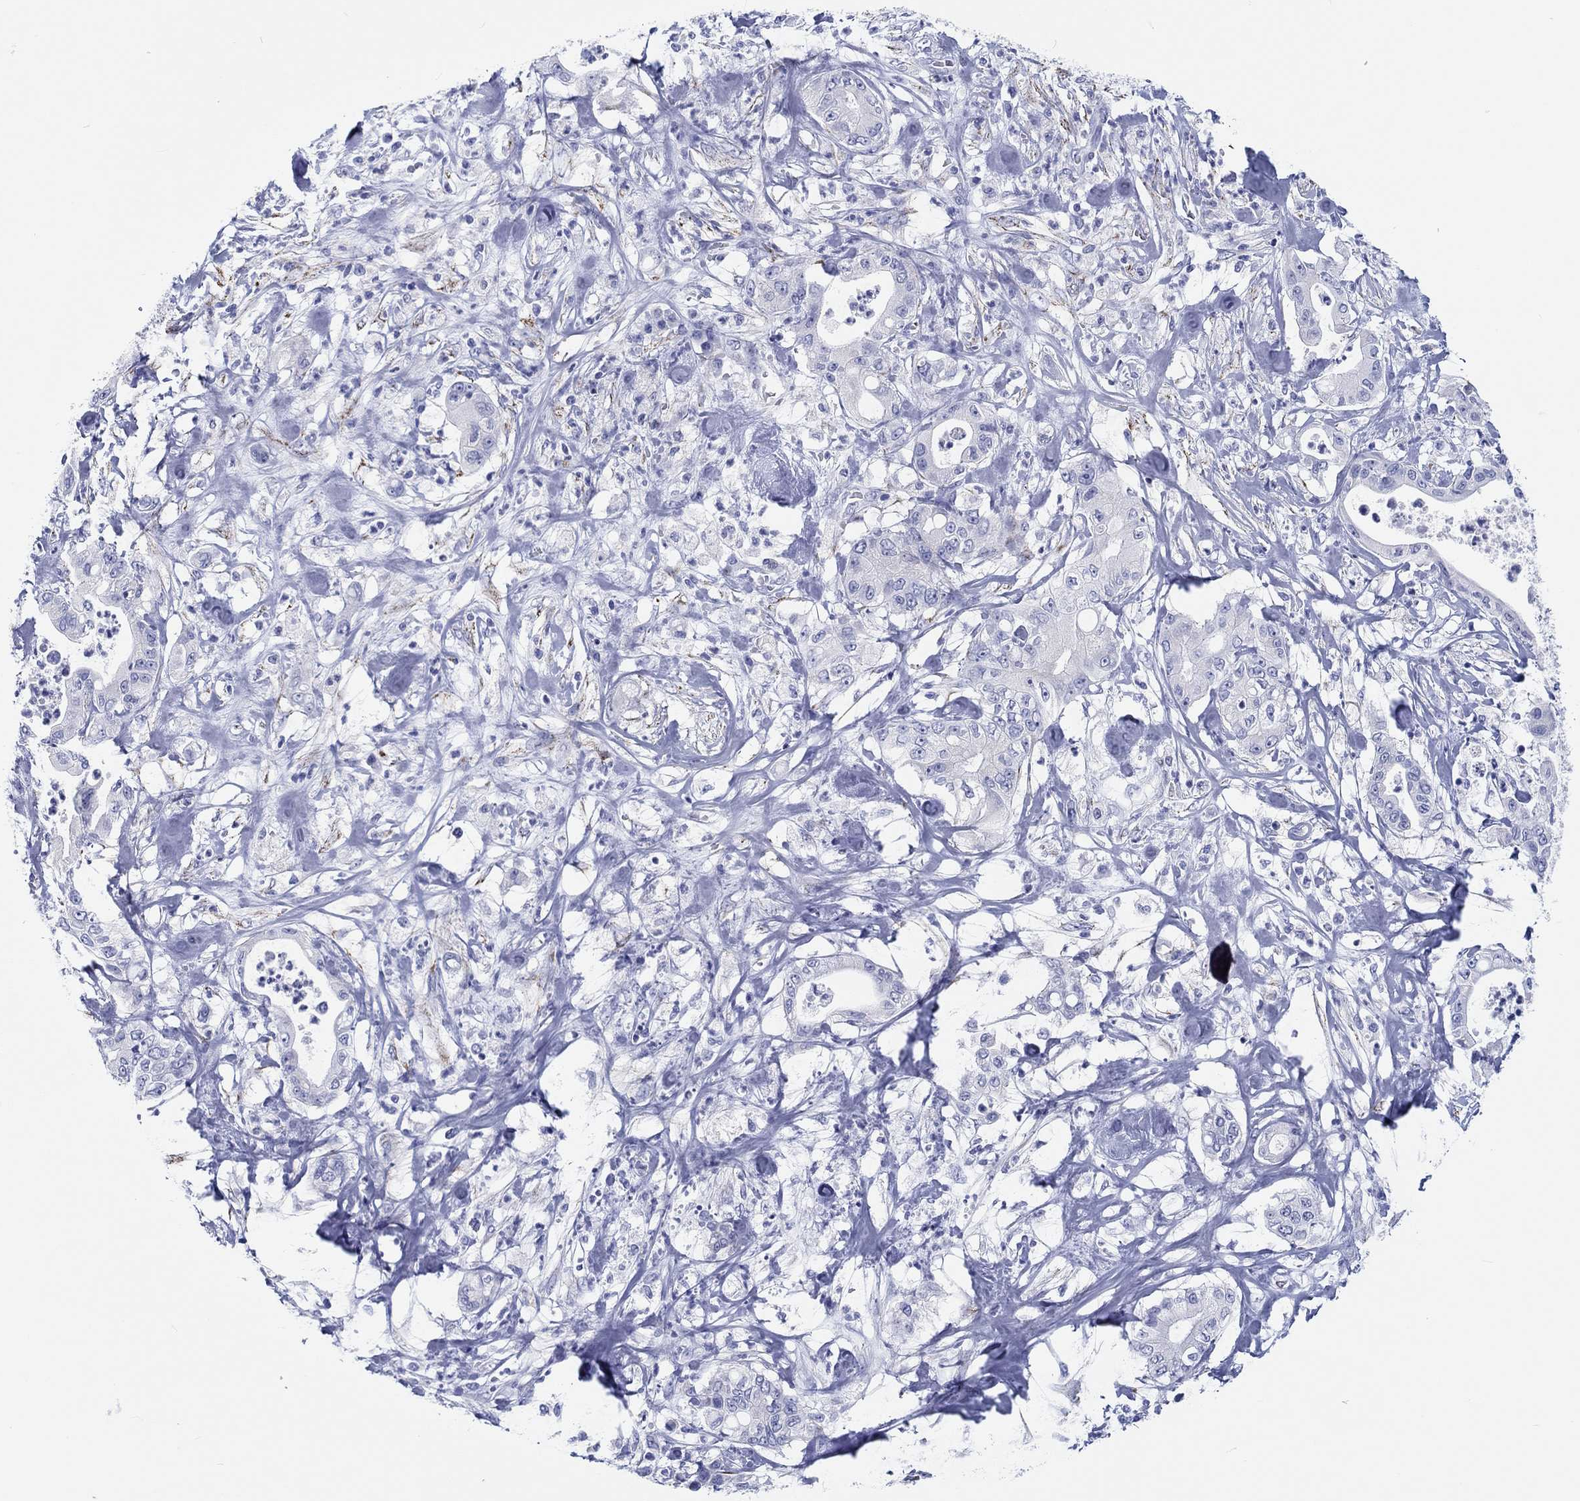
{"staining": {"intensity": "negative", "quantity": "none", "location": "none"}, "tissue": "pancreatic cancer", "cell_type": "Tumor cells", "image_type": "cancer", "snomed": [{"axis": "morphology", "description": "Adenocarcinoma, NOS"}, {"axis": "topography", "description": "Pancreas"}], "caption": "DAB immunohistochemical staining of pancreatic cancer exhibits no significant expression in tumor cells.", "gene": "H1-1", "patient": {"sex": "male", "age": 71}}